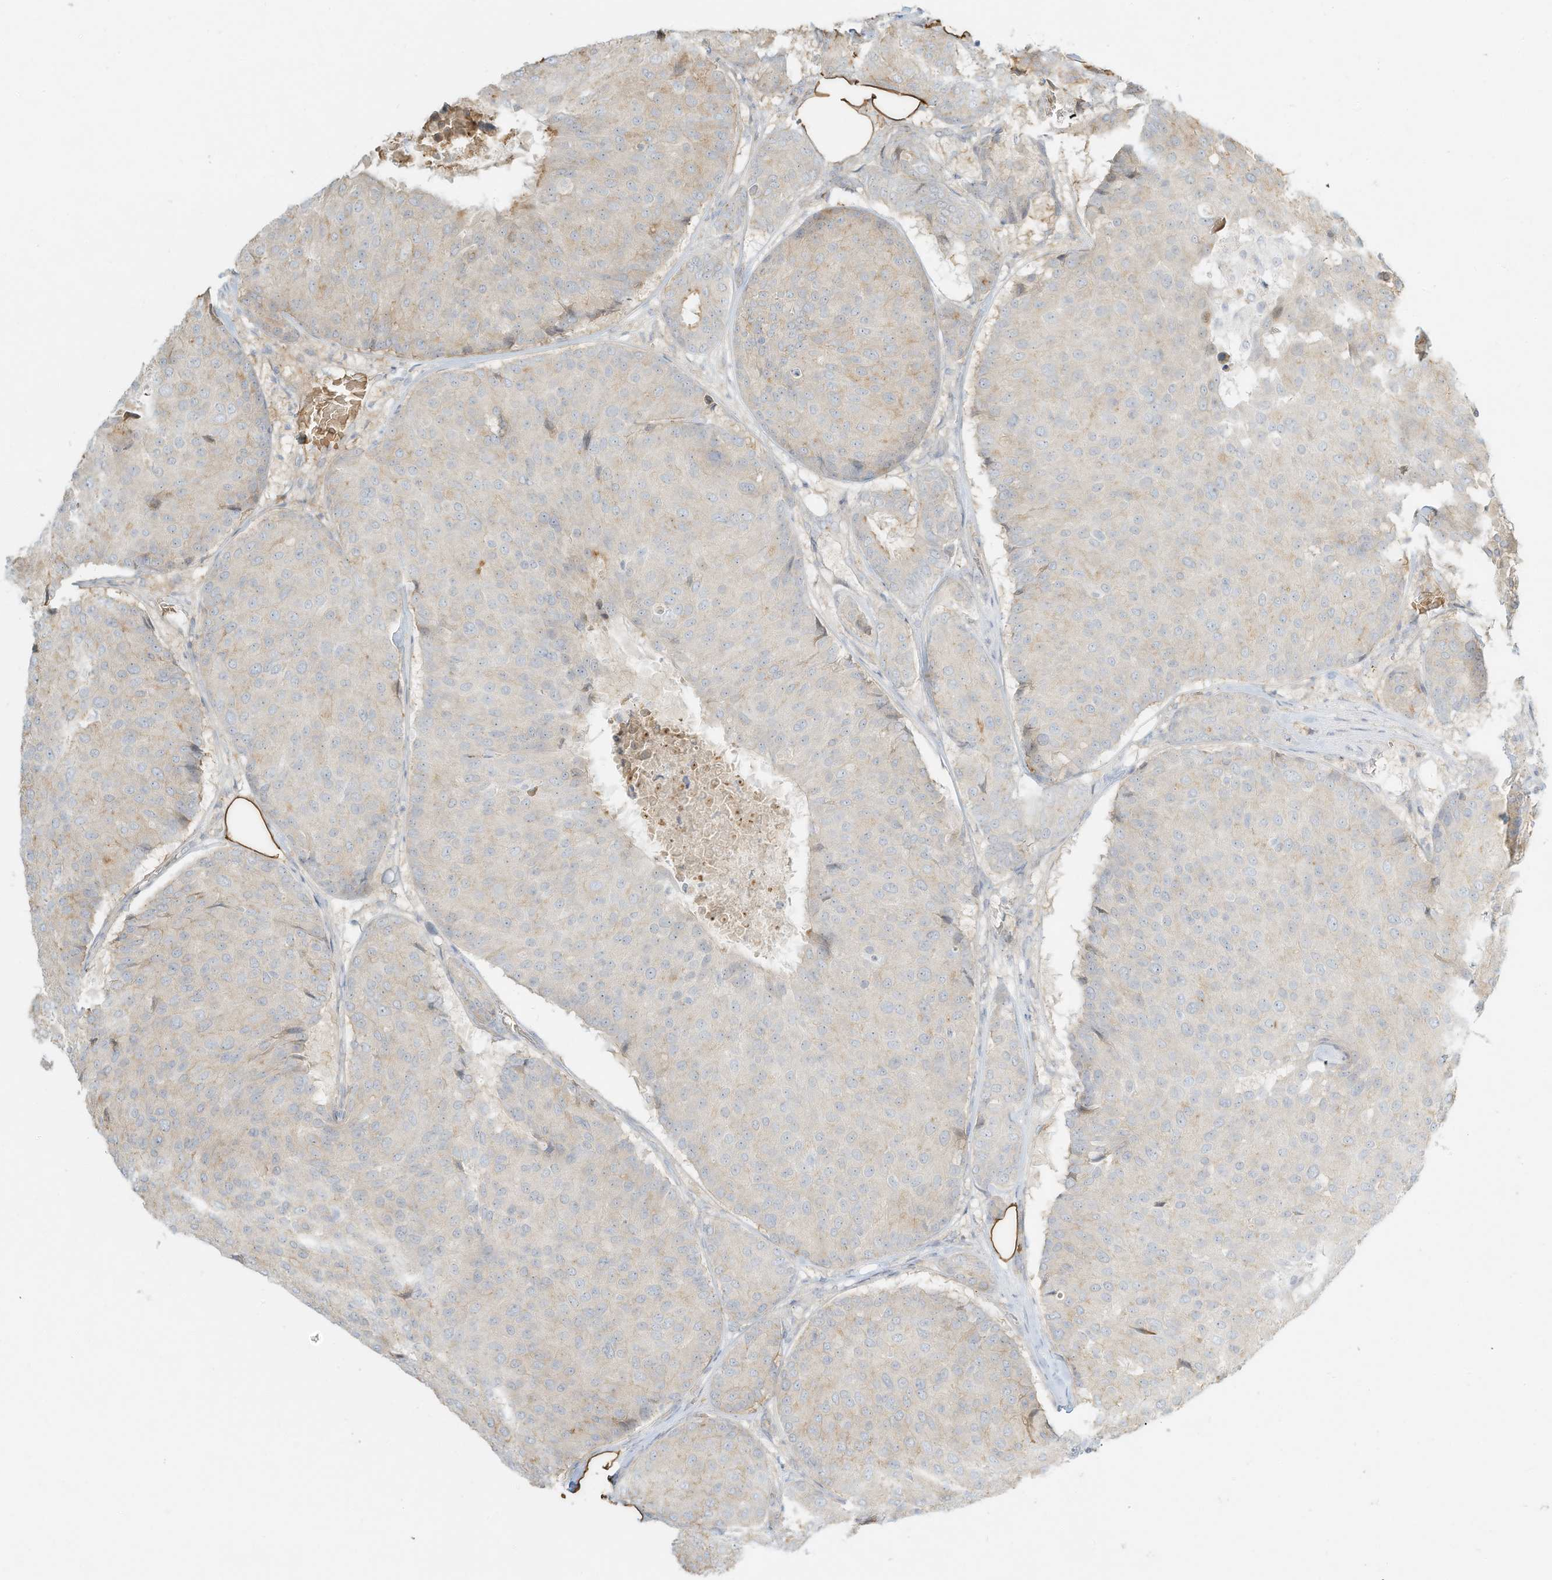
{"staining": {"intensity": "weak", "quantity": "<25%", "location": "cytoplasmic/membranous"}, "tissue": "breast cancer", "cell_type": "Tumor cells", "image_type": "cancer", "snomed": [{"axis": "morphology", "description": "Duct carcinoma"}, {"axis": "topography", "description": "Breast"}], "caption": "Immunohistochemistry (IHC) micrograph of human breast cancer (infiltrating ductal carcinoma) stained for a protein (brown), which shows no expression in tumor cells. (DAB IHC, high magnification).", "gene": "OFD1", "patient": {"sex": "female", "age": 75}}